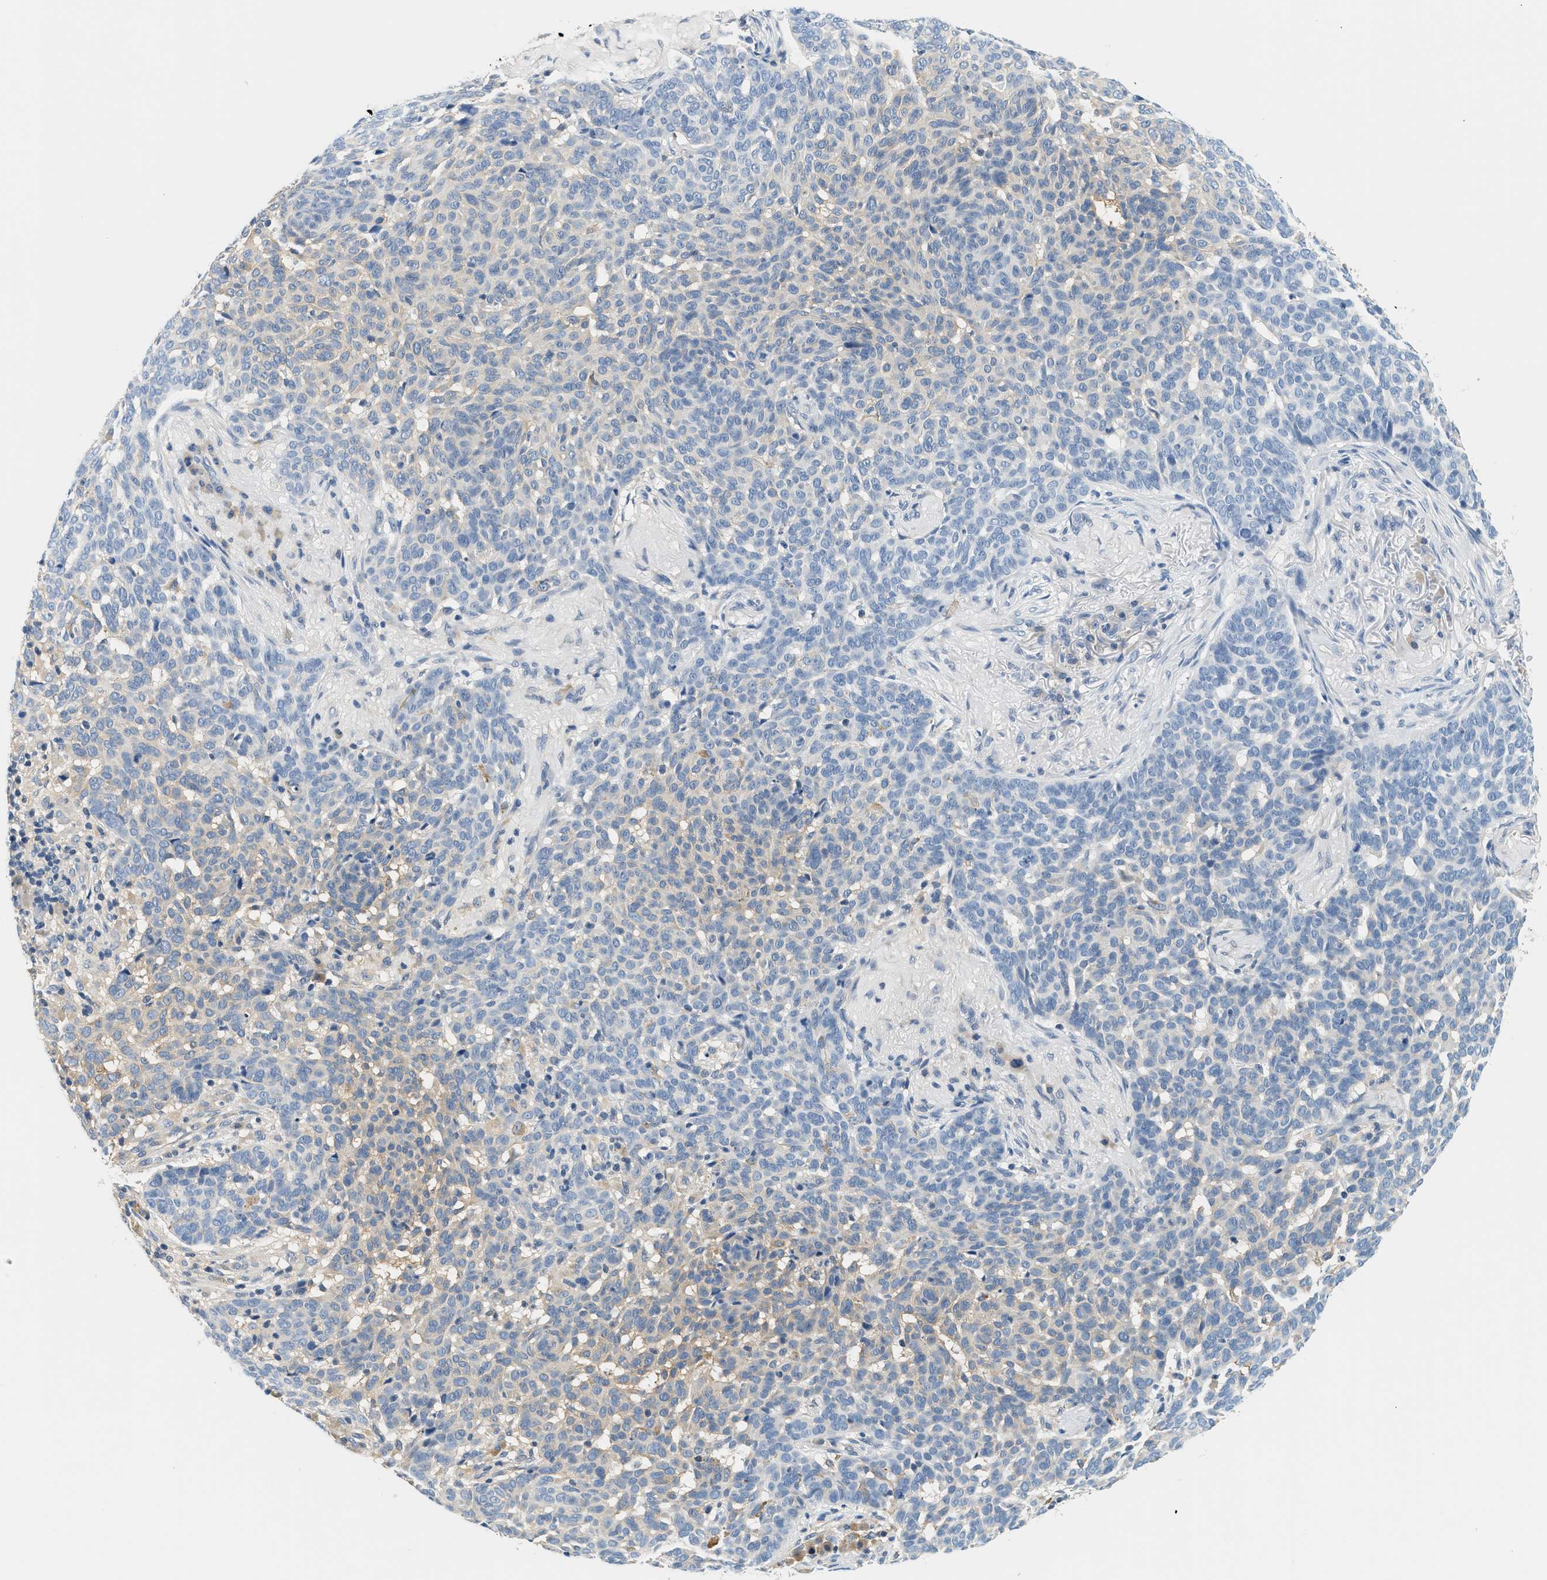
{"staining": {"intensity": "weak", "quantity": "<25%", "location": "cytoplasmic/membranous"}, "tissue": "skin cancer", "cell_type": "Tumor cells", "image_type": "cancer", "snomed": [{"axis": "morphology", "description": "Basal cell carcinoma"}, {"axis": "topography", "description": "Skin"}], "caption": "Photomicrograph shows no significant protein expression in tumor cells of basal cell carcinoma (skin). (Brightfield microscopy of DAB (3,3'-diaminobenzidine) immunohistochemistry (IHC) at high magnification).", "gene": "SLC35E1", "patient": {"sex": "male", "age": 85}}